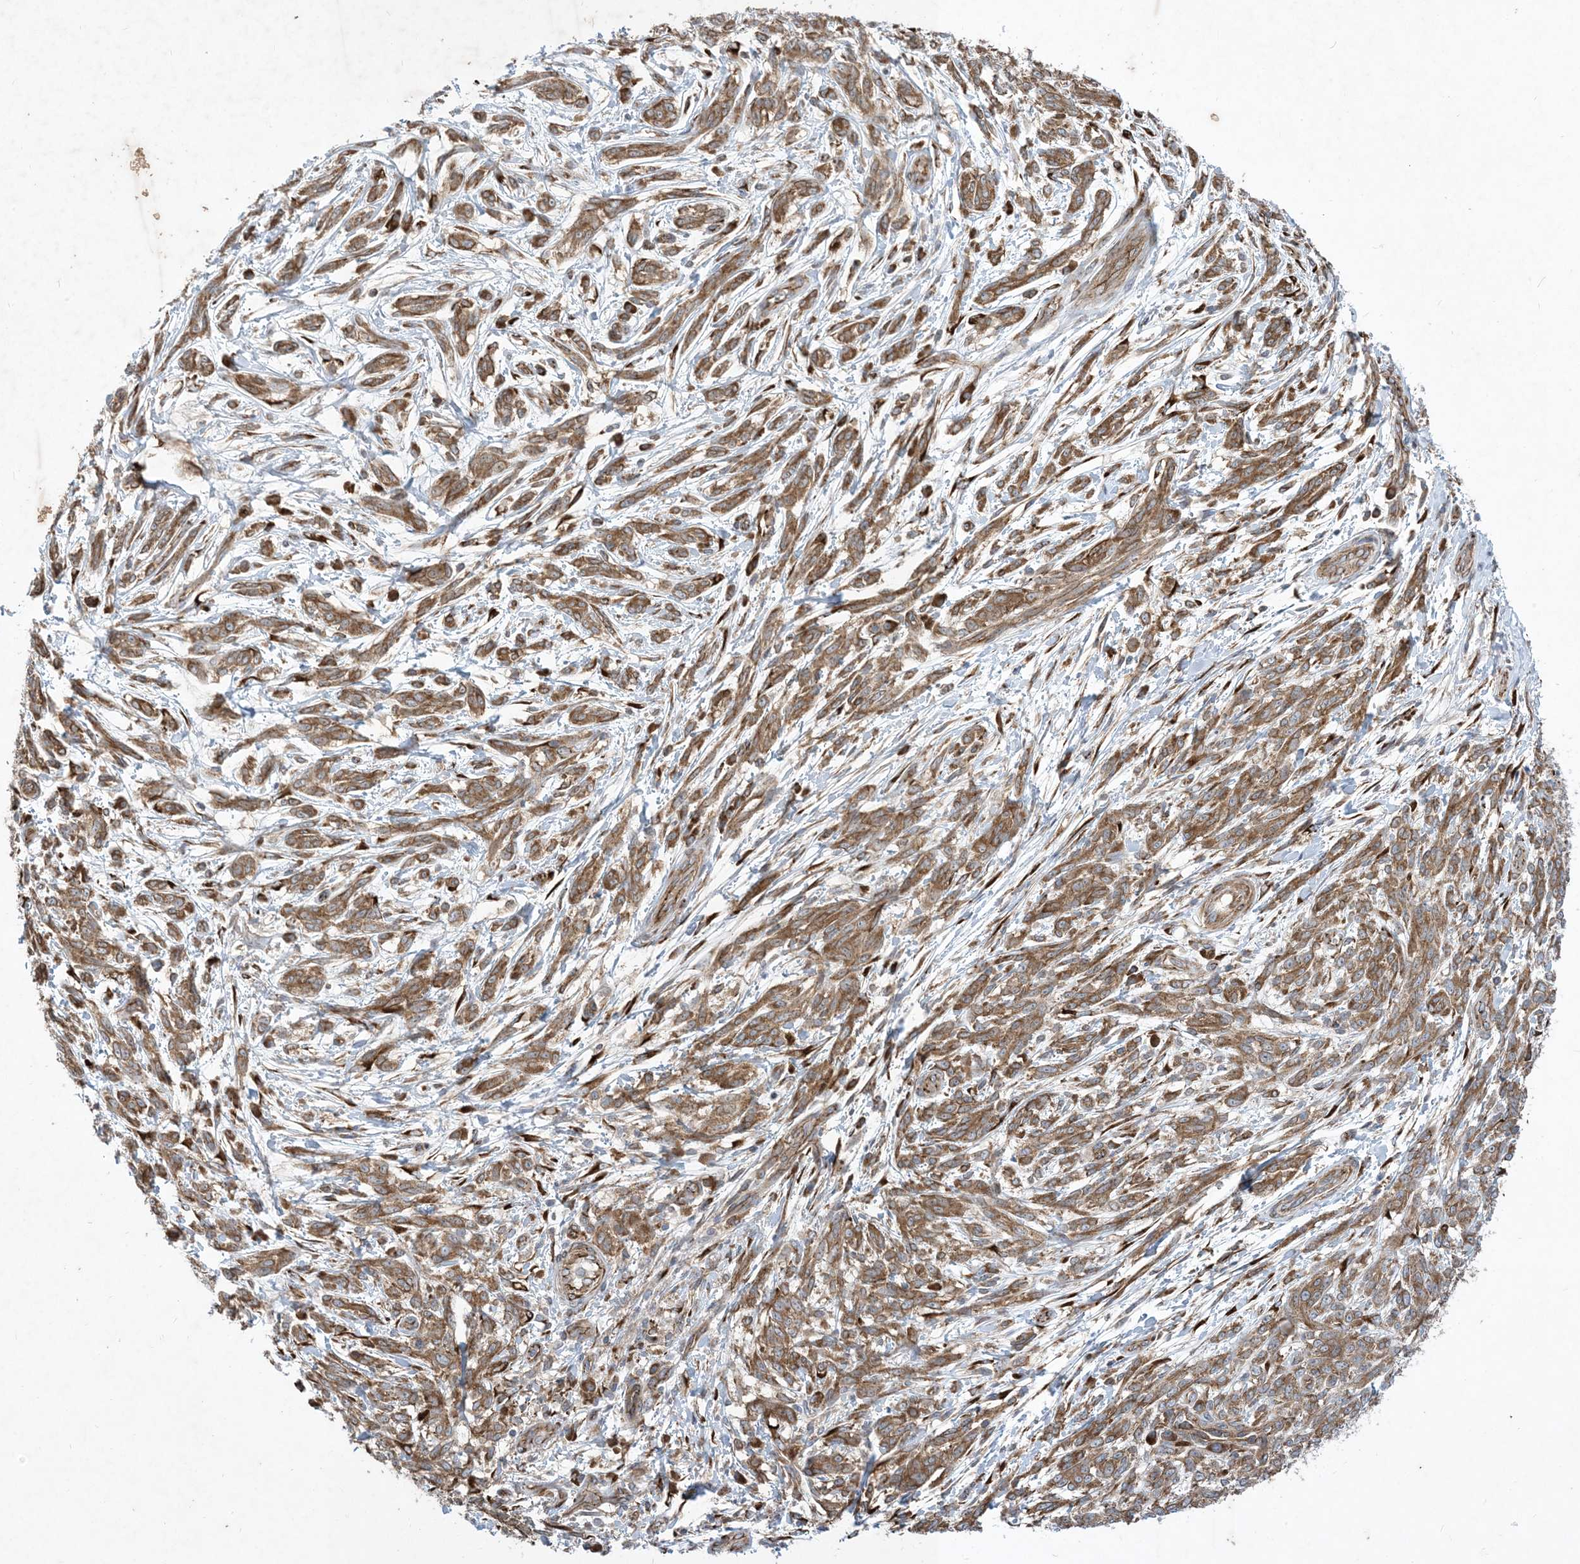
{"staining": {"intensity": "moderate", "quantity": ">75%", "location": "cytoplasmic/membranous"}, "tissue": "melanoma", "cell_type": "Tumor cells", "image_type": "cancer", "snomed": [{"axis": "morphology", "description": "Malignant melanoma, NOS"}, {"axis": "topography", "description": "Skin"}], "caption": "High-magnification brightfield microscopy of melanoma stained with DAB (brown) and counterstained with hematoxylin (blue). tumor cells exhibit moderate cytoplasmic/membranous staining is present in about>75% of cells.", "gene": "OTOP1", "patient": {"sex": "male", "age": 49}}